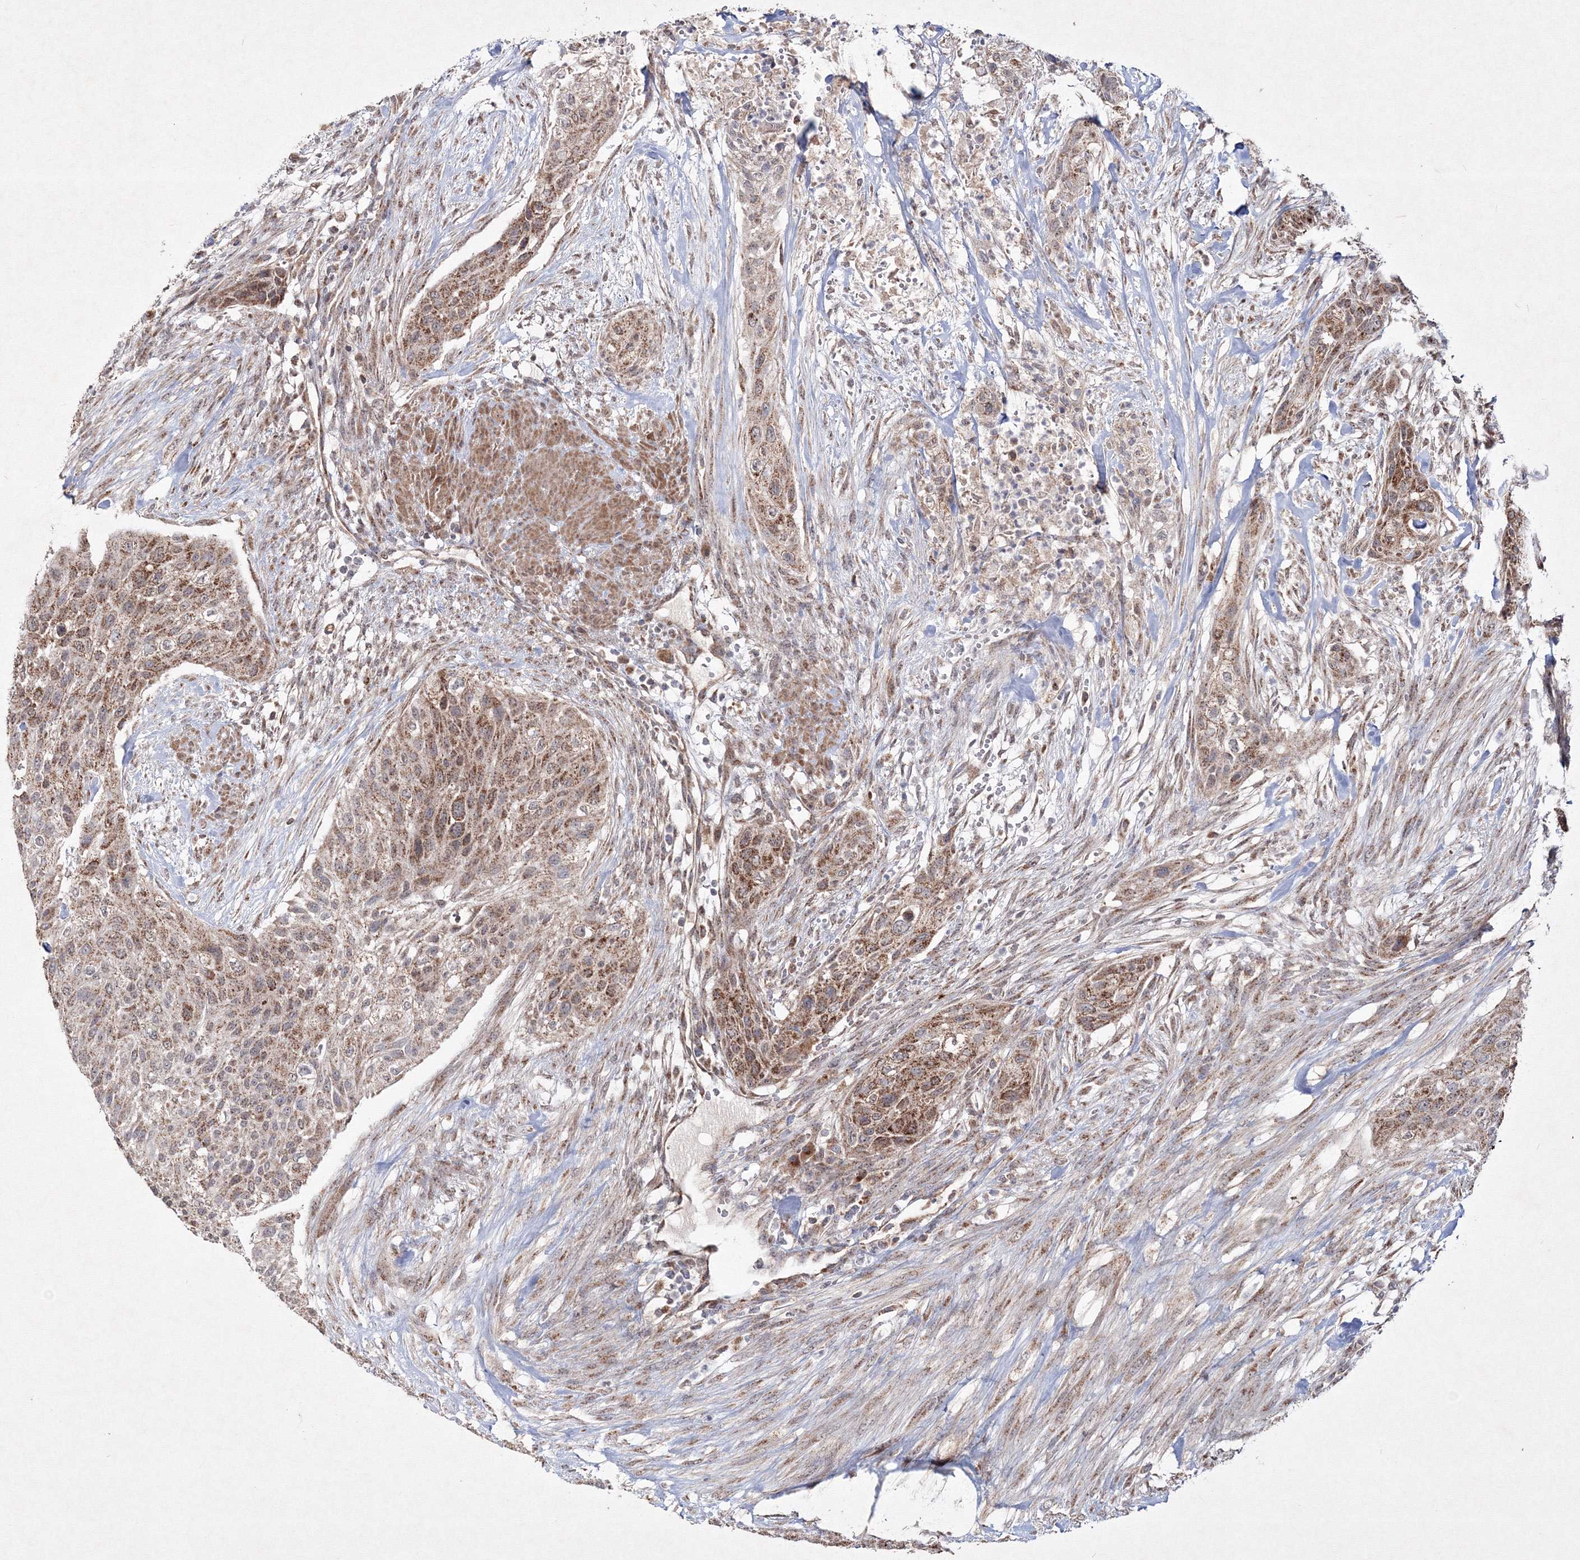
{"staining": {"intensity": "moderate", "quantity": ">75%", "location": "cytoplasmic/membranous"}, "tissue": "urothelial cancer", "cell_type": "Tumor cells", "image_type": "cancer", "snomed": [{"axis": "morphology", "description": "Urothelial carcinoma, High grade"}, {"axis": "topography", "description": "Urinary bladder"}], "caption": "High-magnification brightfield microscopy of urothelial cancer stained with DAB (brown) and counterstained with hematoxylin (blue). tumor cells exhibit moderate cytoplasmic/membranous positivity is seen in approximately>75% of cells.", "gene": "PEX13", "patient": {"sex": "male", "age": 35}}